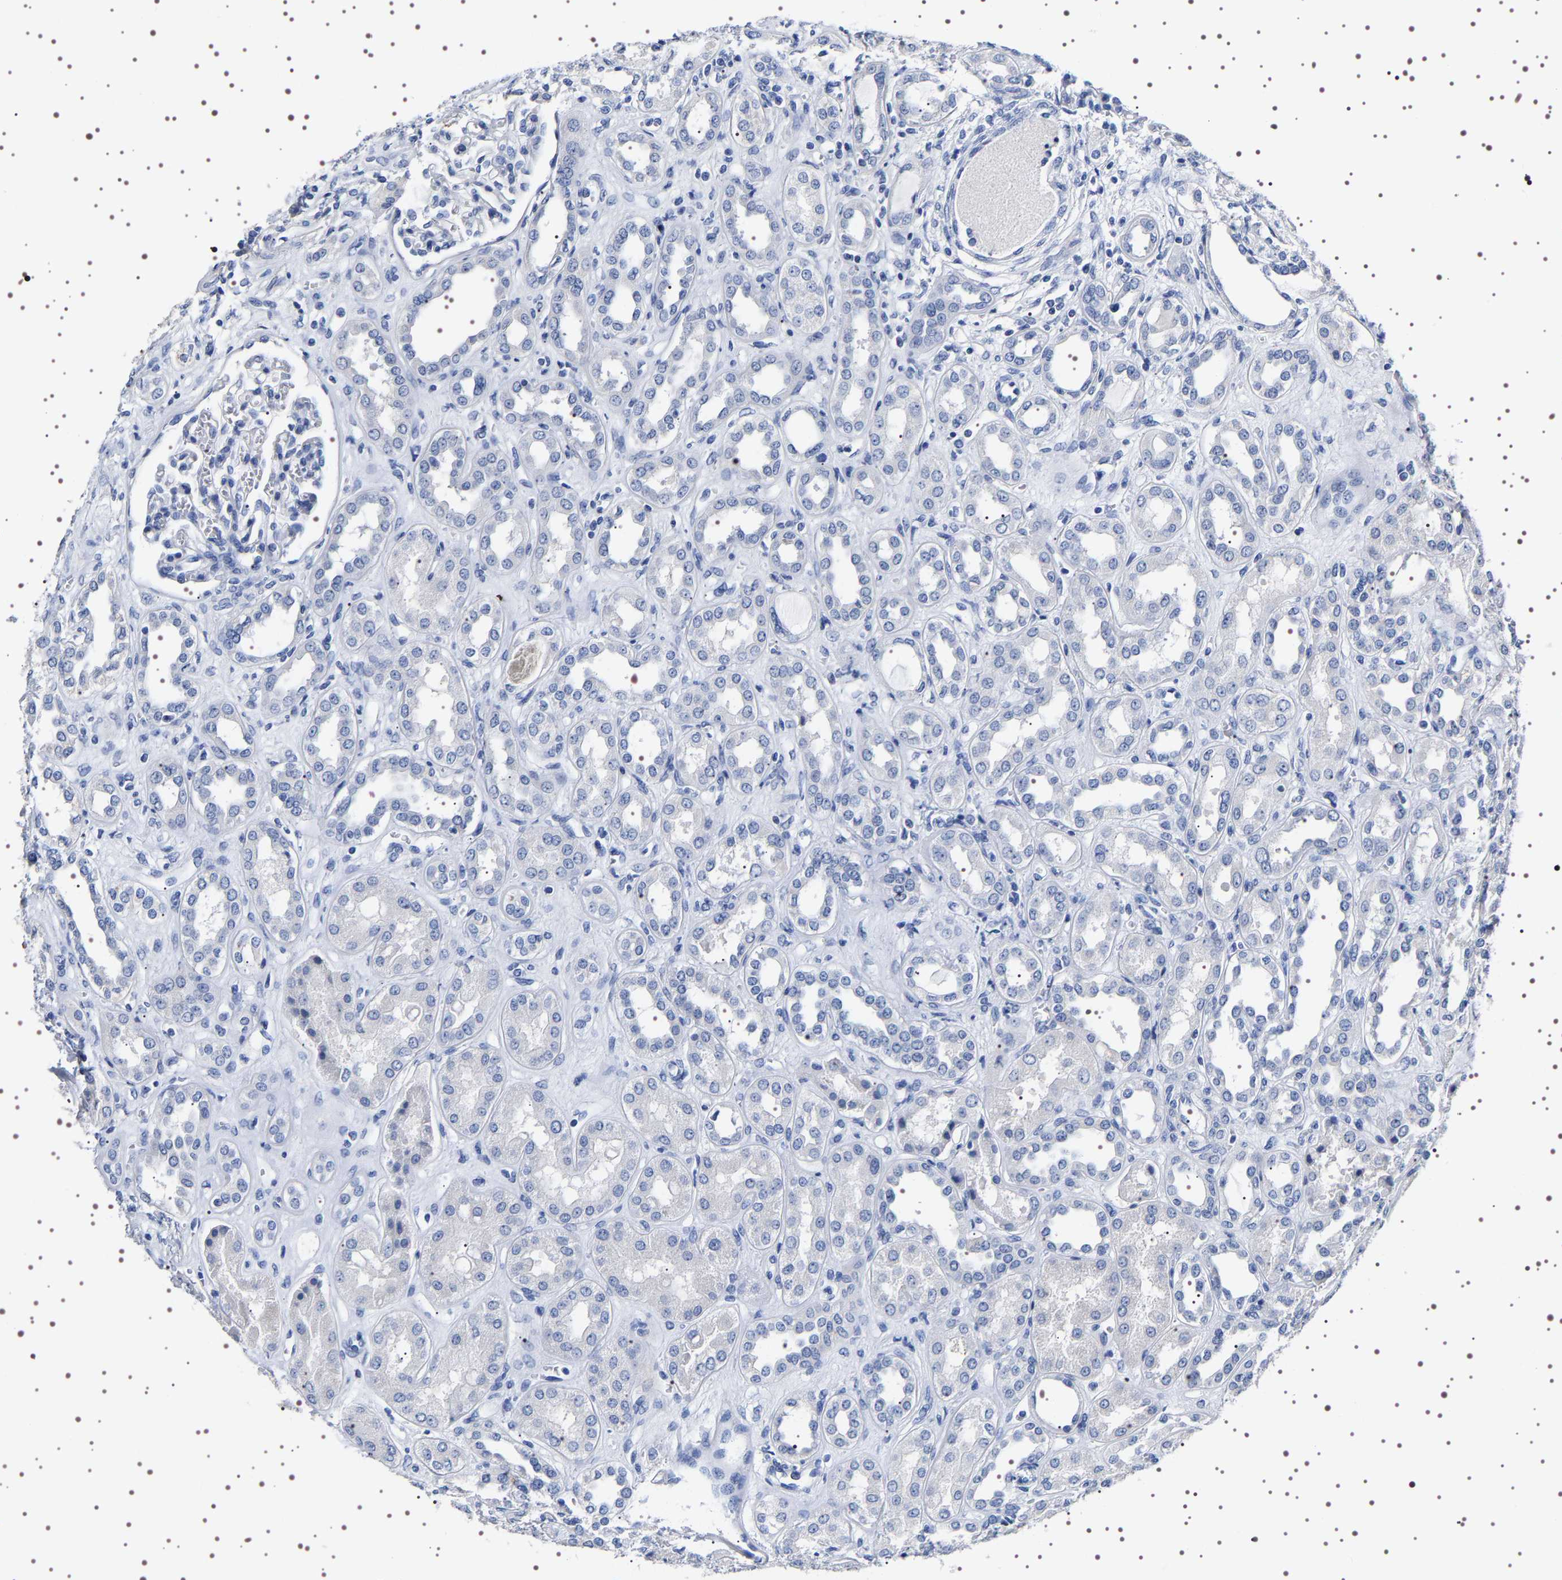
{"staining": {"intensity": "negative", "quantity": "none", "location": "none"}, "tissue": "kidney", "cell_type": "Cells in glomeruli", "image_type": "normal", "snomed": [{"axis": "morphology", "description": "Normal tissue, NOS"}, {"axis": "topography", "description": "Kidney"}], "caption": "The micrograph displays no staining of cells in glomeruli in benign kidney.", "gene": "UBQLN3", "patient": {"sex": "male", "age": 59}}